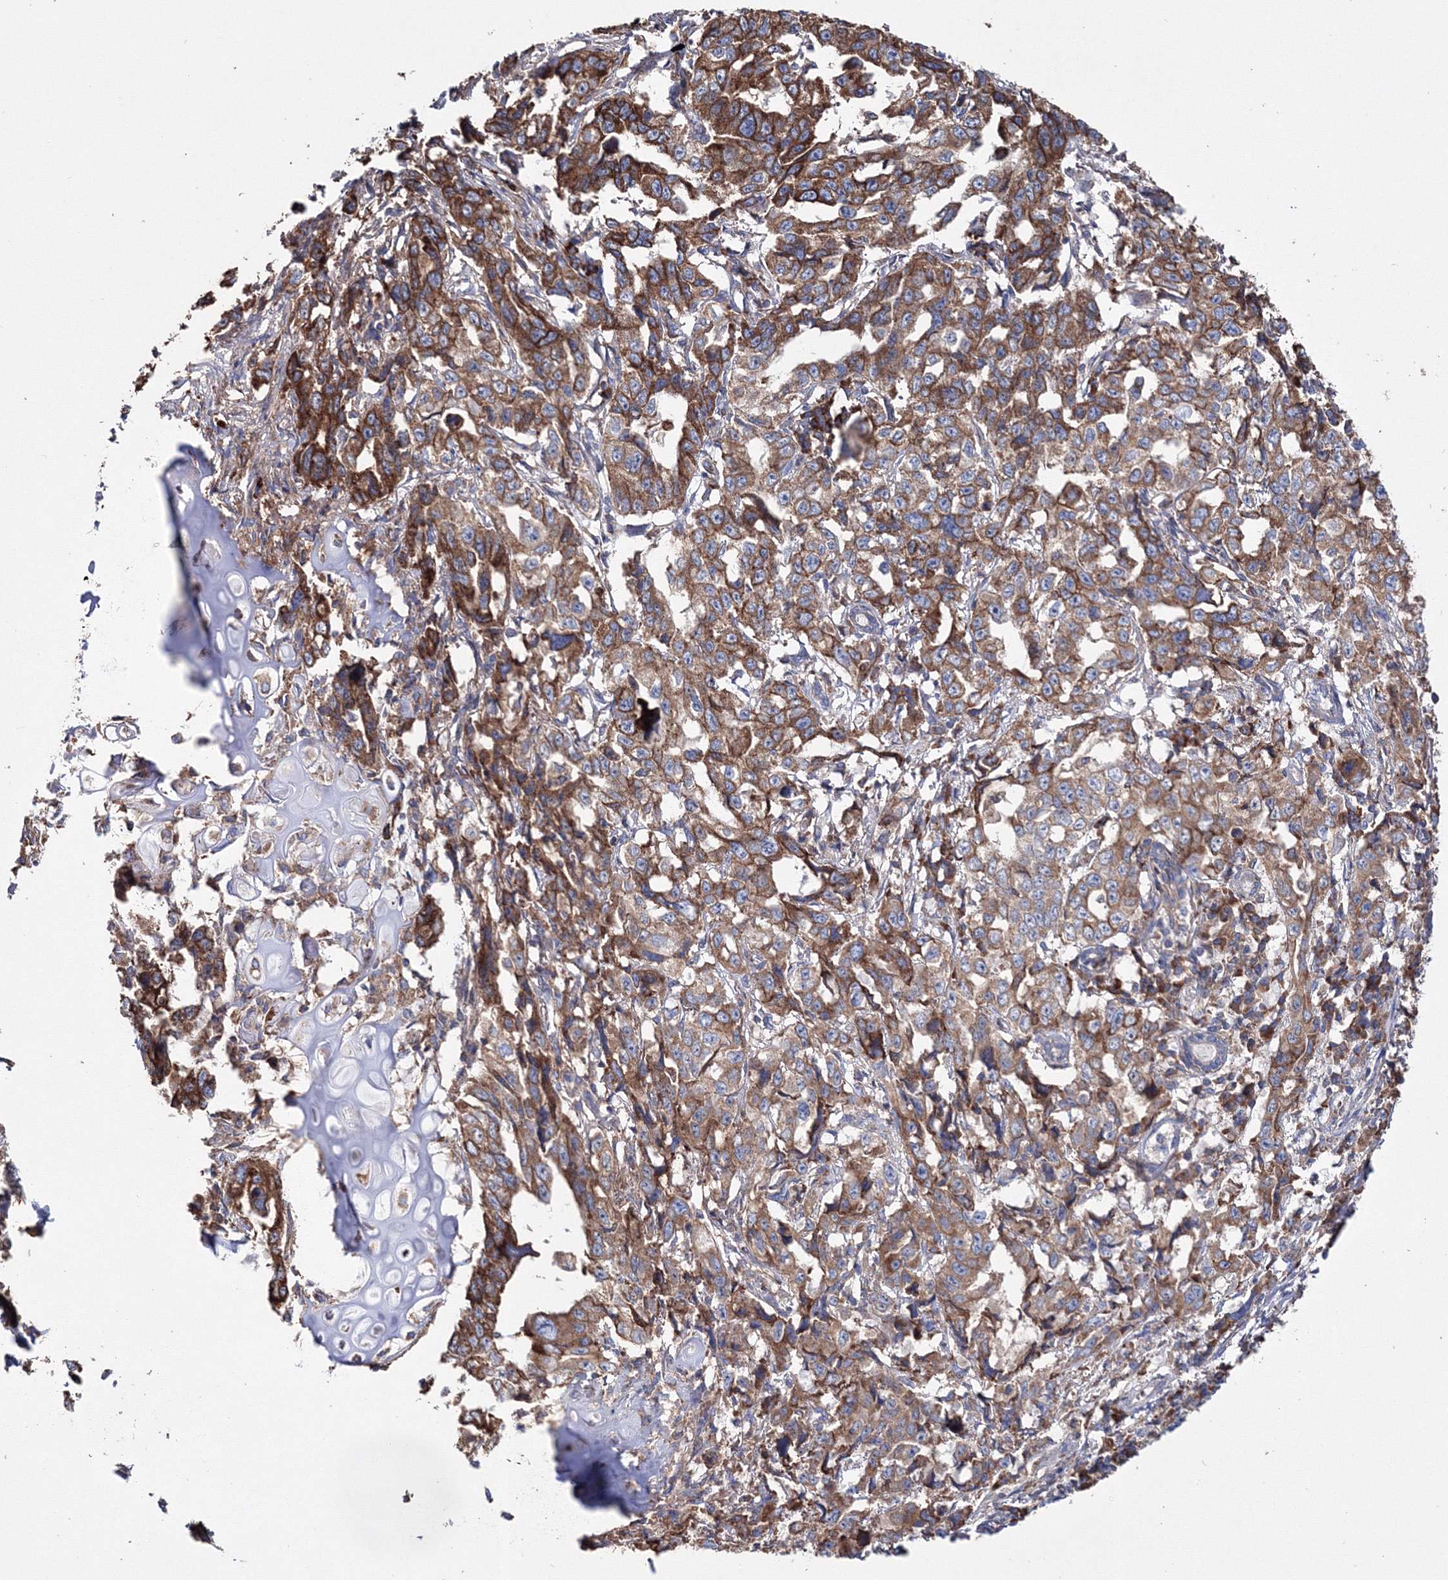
{"staining": {"intensity": "moderate", "quantity": ">75%", "location": "cytoplasmic/membranous"}, "tissue": "lung cancer", "cell_type": "Tumor cells", "image_type": "cancer", "snomed": [{"axis": "morphology", "description": "Adenocarcinoma, NOS"}, {"axis": "topography", "description": "Lung"}], "caption": "DAB immunohistochemical staining of human lung cancer (adenocarcinoma) shows moderate cytoplasmic/membranous protein expression in about >75% of tumor cells. (brown staining indicates protein expression, while blue staining denotes nuclei).", "gene": "VPS8", "patient": {"sex": "female", "age": 51}}